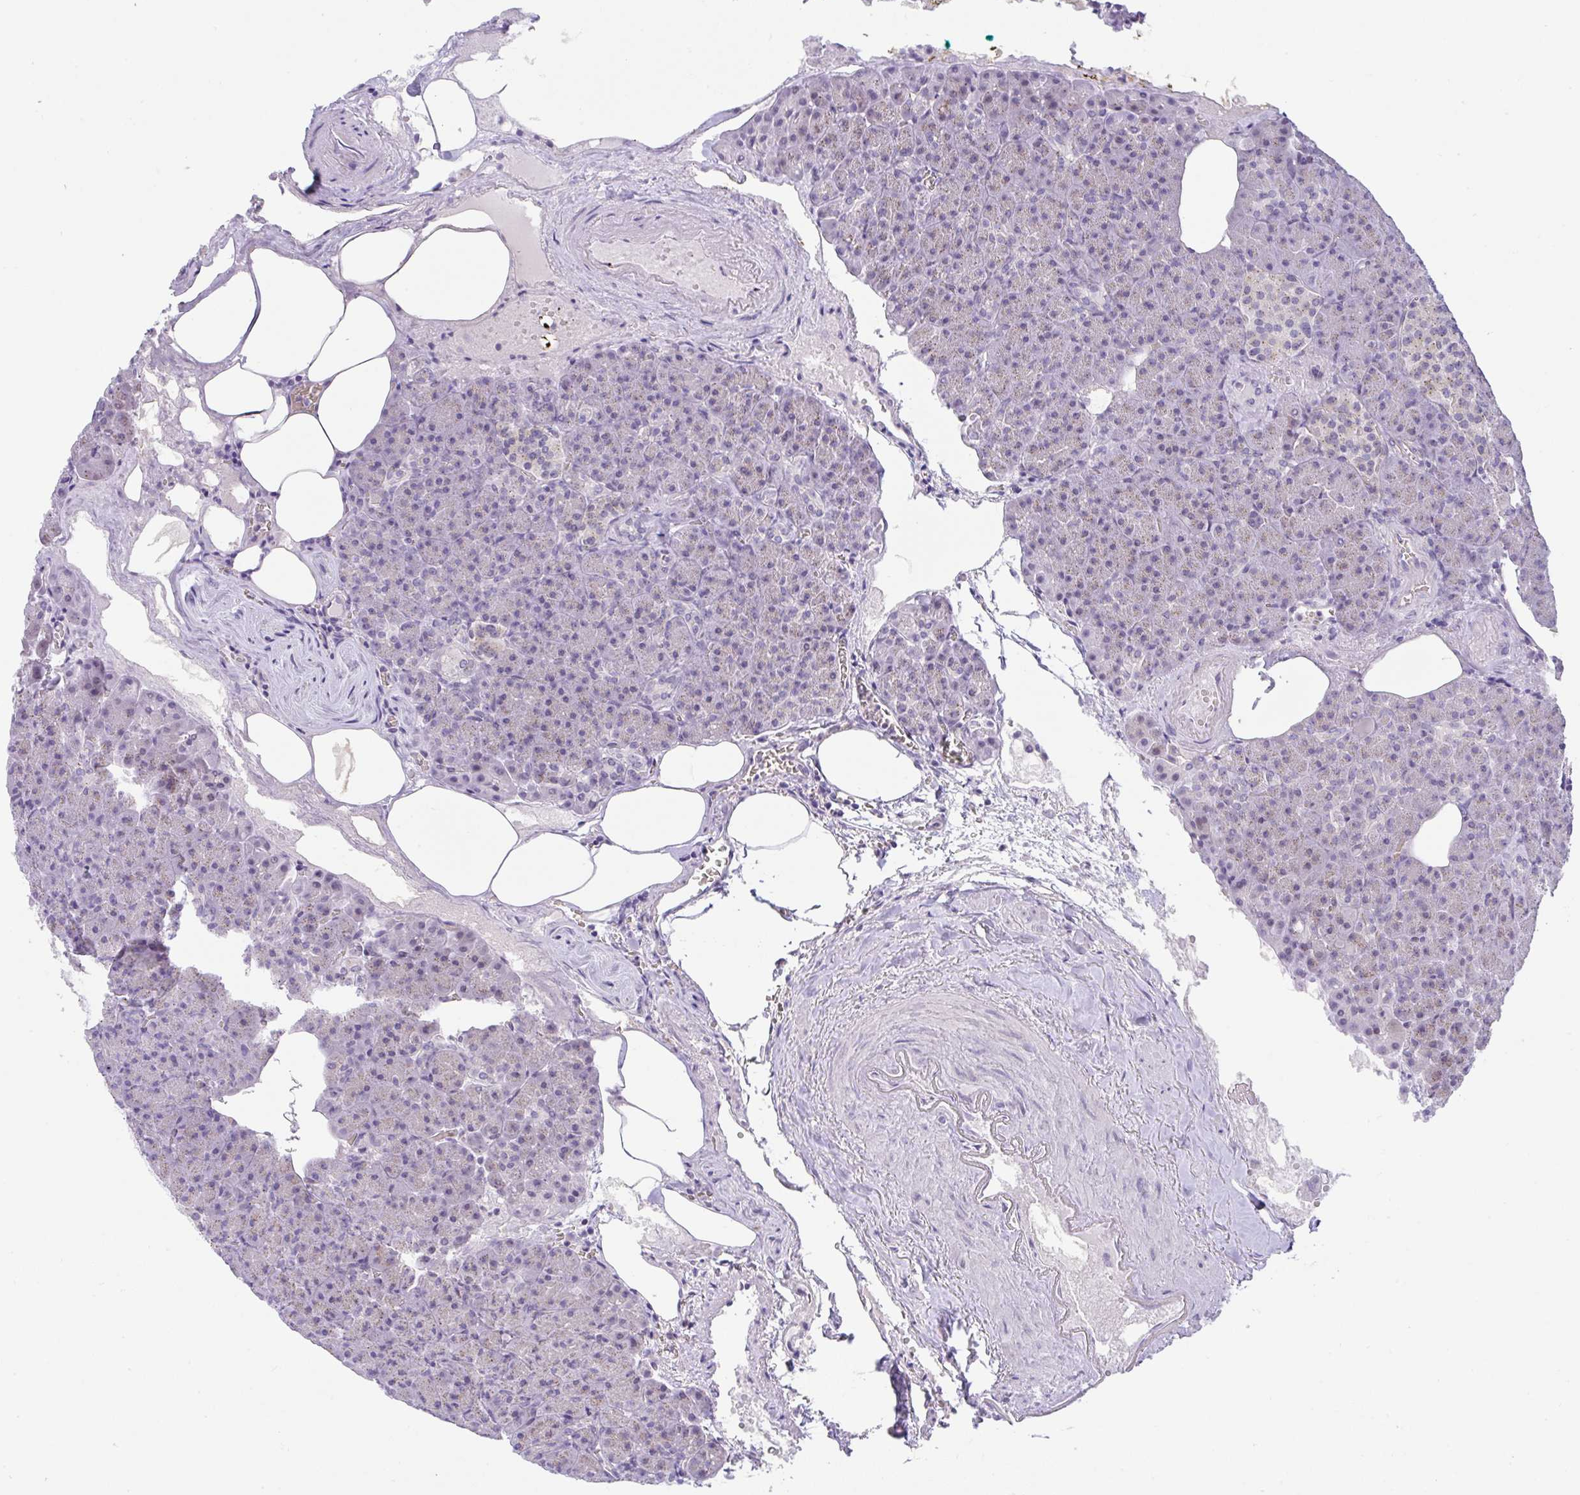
{"staining": {"intensity": "moderate", "quantity": "<25%", "location": "cytoplasmic/membranous"}, "tissue": "pancreas", "cell_type": "Exocrine glandular cells", "image_type": "normal", "snomed": [{"axis": "morphology", "description": "Normal tissue, NOS"}, {"axis": "topography", "description": "Pancreas"}], "caption": "Human pancreas stained with a brown dye shows moderate cytoplasmic/membranous positive expression in about <25% of exocrine glandular cells.", "gene": "FAM177A1", "patient": {"sex": "female", "age": 74}}